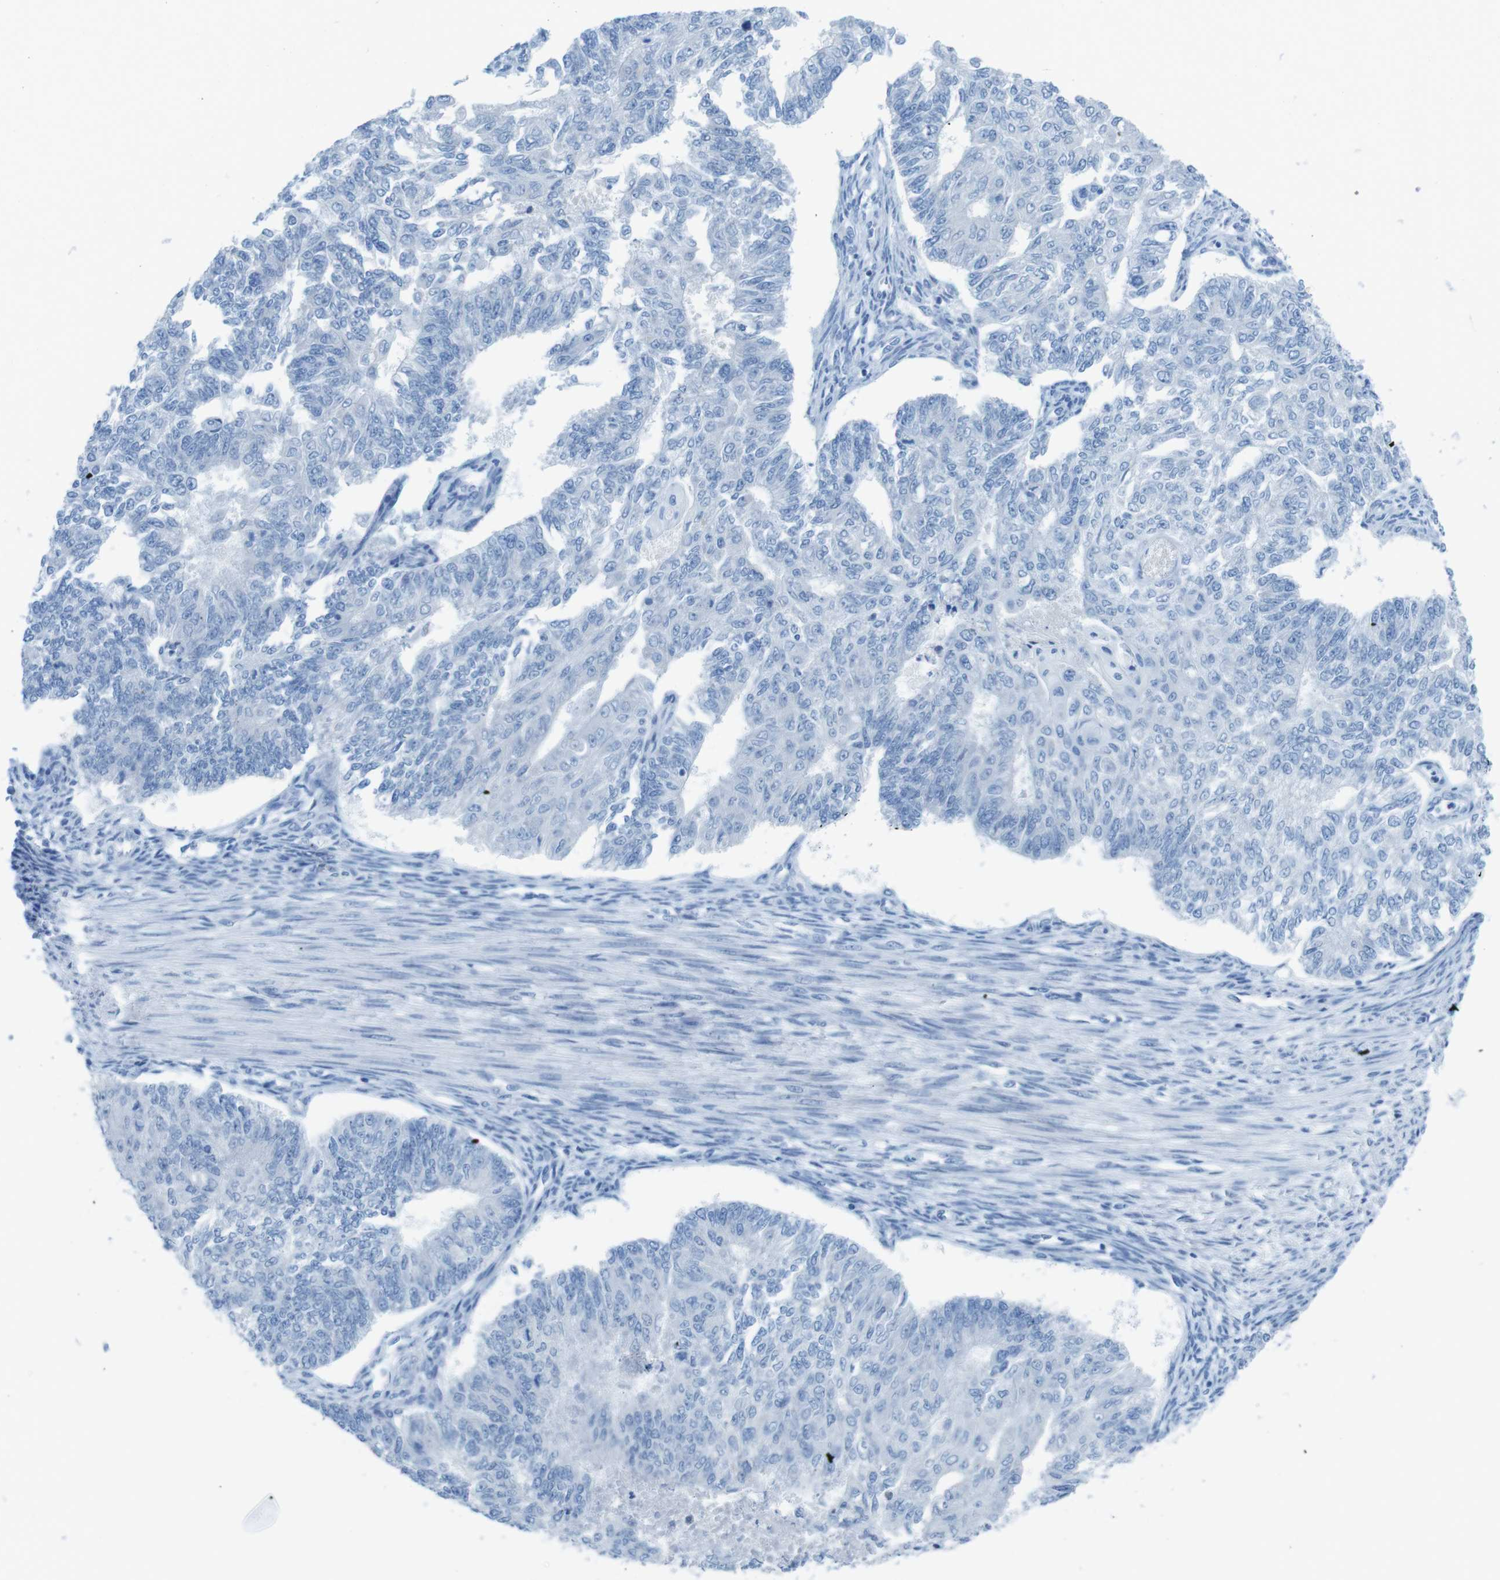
{"staining": {"intensity": "negative", "quantity": "none", "location": "none"}, "tissue": "endometrial cancer", "cell_type": "Tumor cells", "image_type": "cancer", "snomed": [{"axis": "morphology", "description": "Adenocarcinoma, NOS"}, {"axis": "topography", "description": "Endometrium"}], "caption": "An image of human endometrial adenocarcinoma is negative for staining in tumor cells.", "gene": "GAP43", "patient": {"sex": "female", "age": 32}}